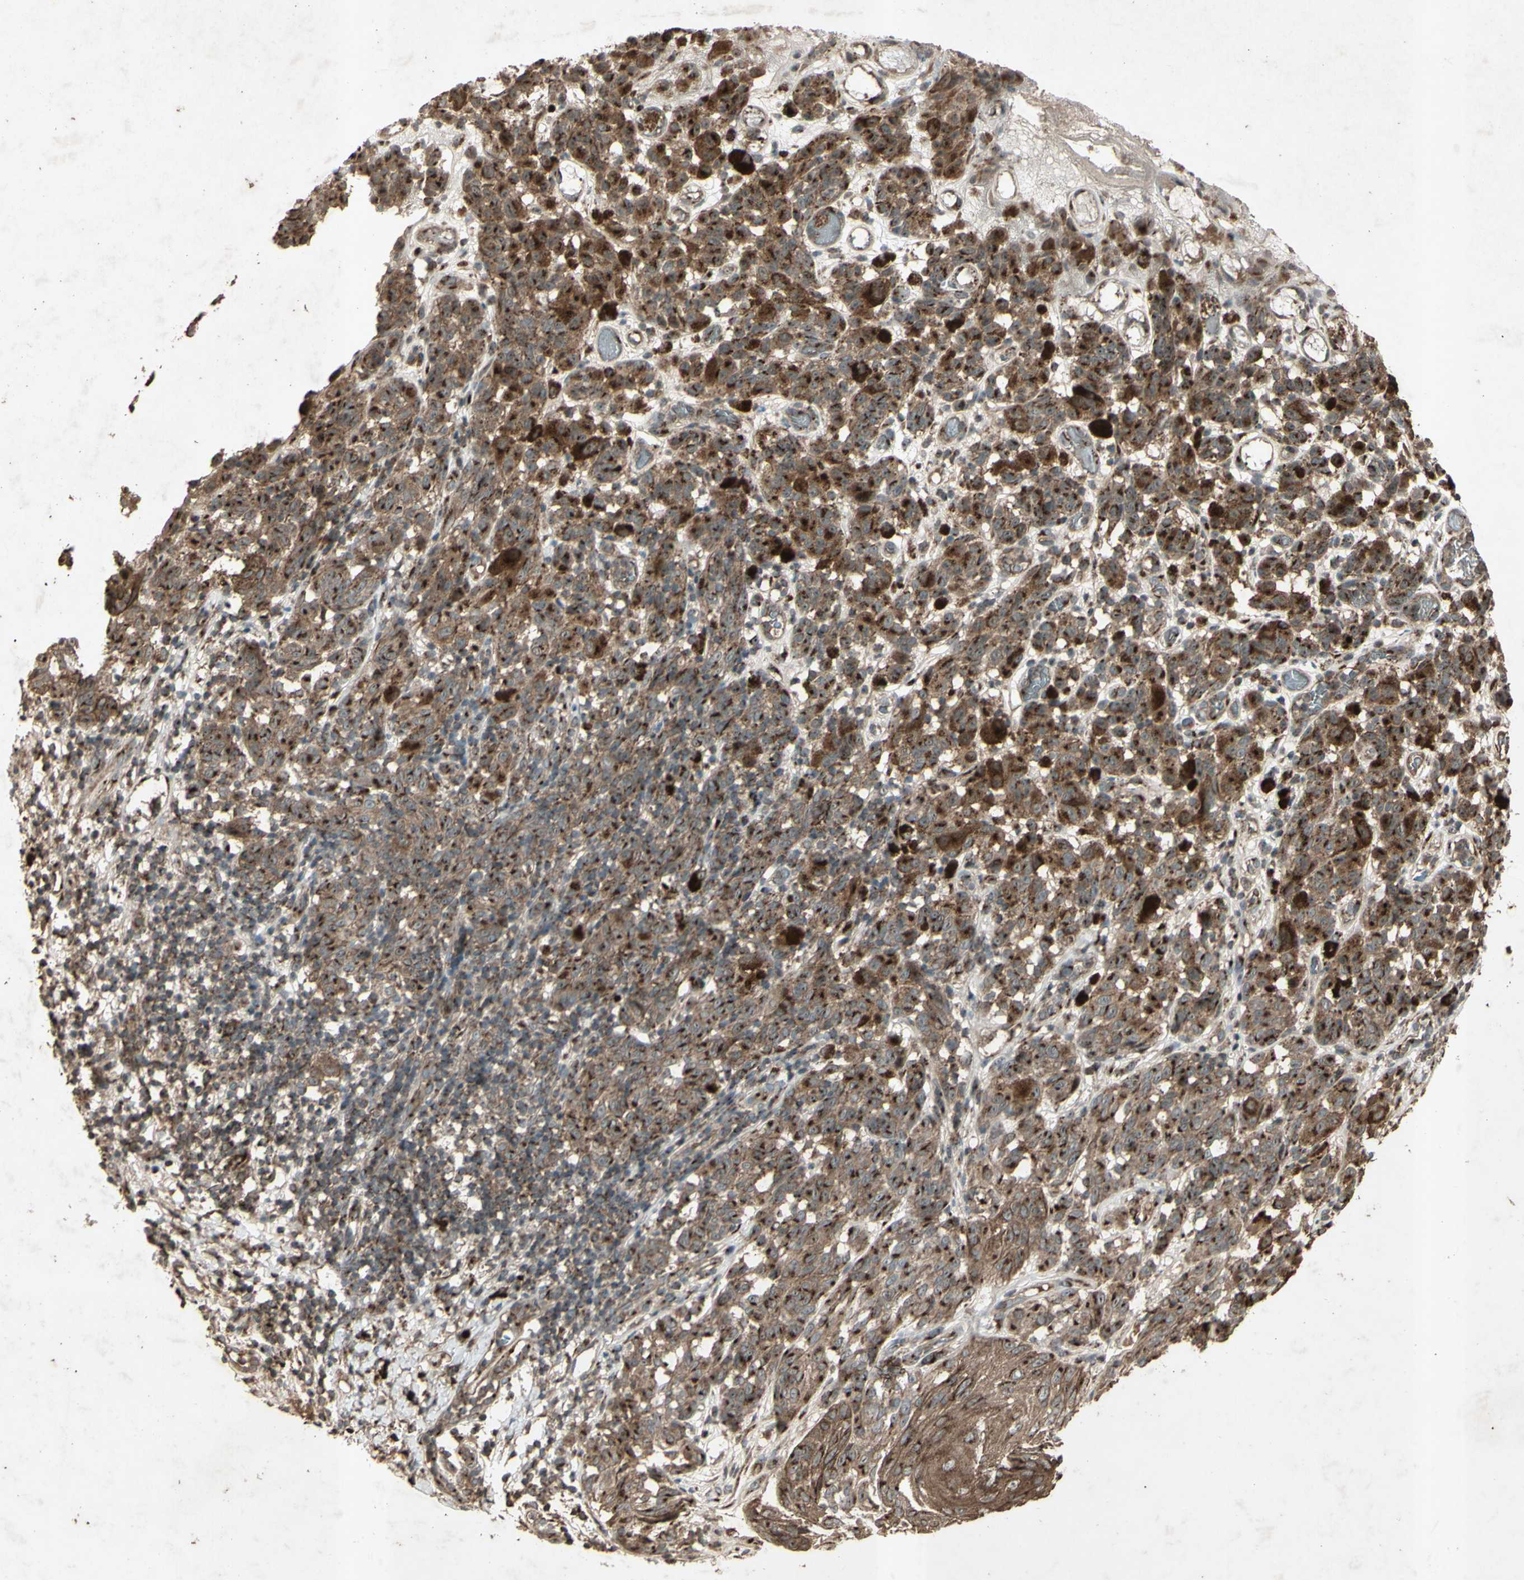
{"staining": {"intensity": "strong", "quantity": ">75%", "location": "cytoplasmic/membranous"}, "tissue": "melanoma", "cell_type": "Tumor cells", "image_type": "cancer", "snomed": [{"axis": "morphology", "description": "Malignant melanoma, NOS"}, {"axis": "topography", "description": "Skin"}], "caption": "Protein staining shows strong cytoplasmic/membranous staining in approximately >75% of tumor cells in malignant melanoma.", "gene": "AP1G1", "patient": {"sex": "female", "age": 46}}